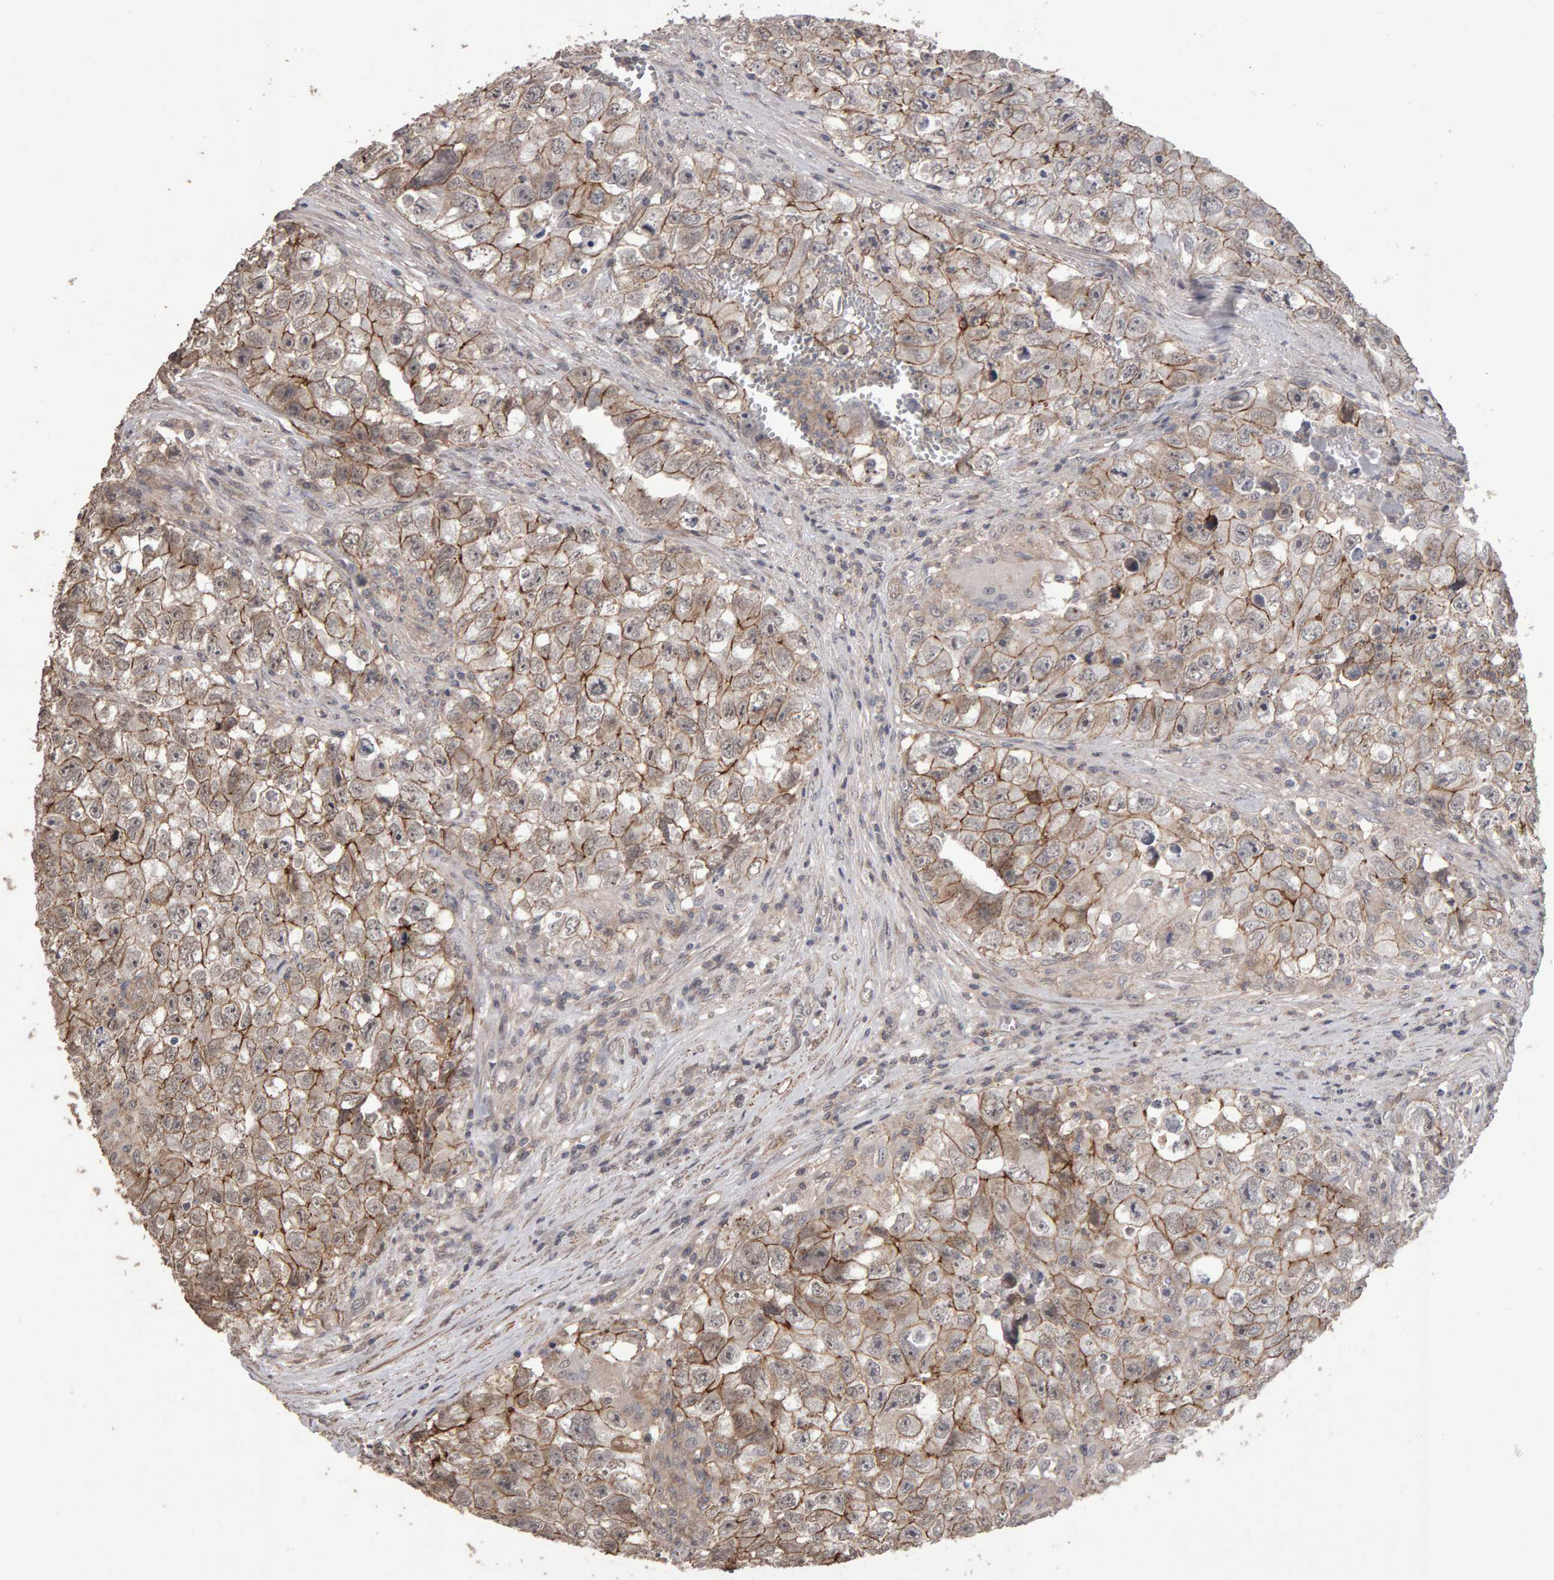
{"staining": {"intensity": "moderate", "quantity": ">75%", "location": "cytoplasmic/membranous"}, "tissue": "testis cancer", "cell_type": "Tumor cells", "image_type": "cancer", "snomed": [{"axis": "morphology", "description": "Seminoma, NOS"}, {"axis": "morphology", "description": "Carcinoma, Embryonal, NOS"}, {"axis": "topography", "description": "Testis"}], "caption": "A high-resolution photomicrograph shows immunohistochemistry staining of testis cancer, which reveals moderate cytoplasmic/membranous positivity in approximately >75% of tumor cells.", "gene": "SCRIB", "patient": {"sex": "male", "age": 43}}